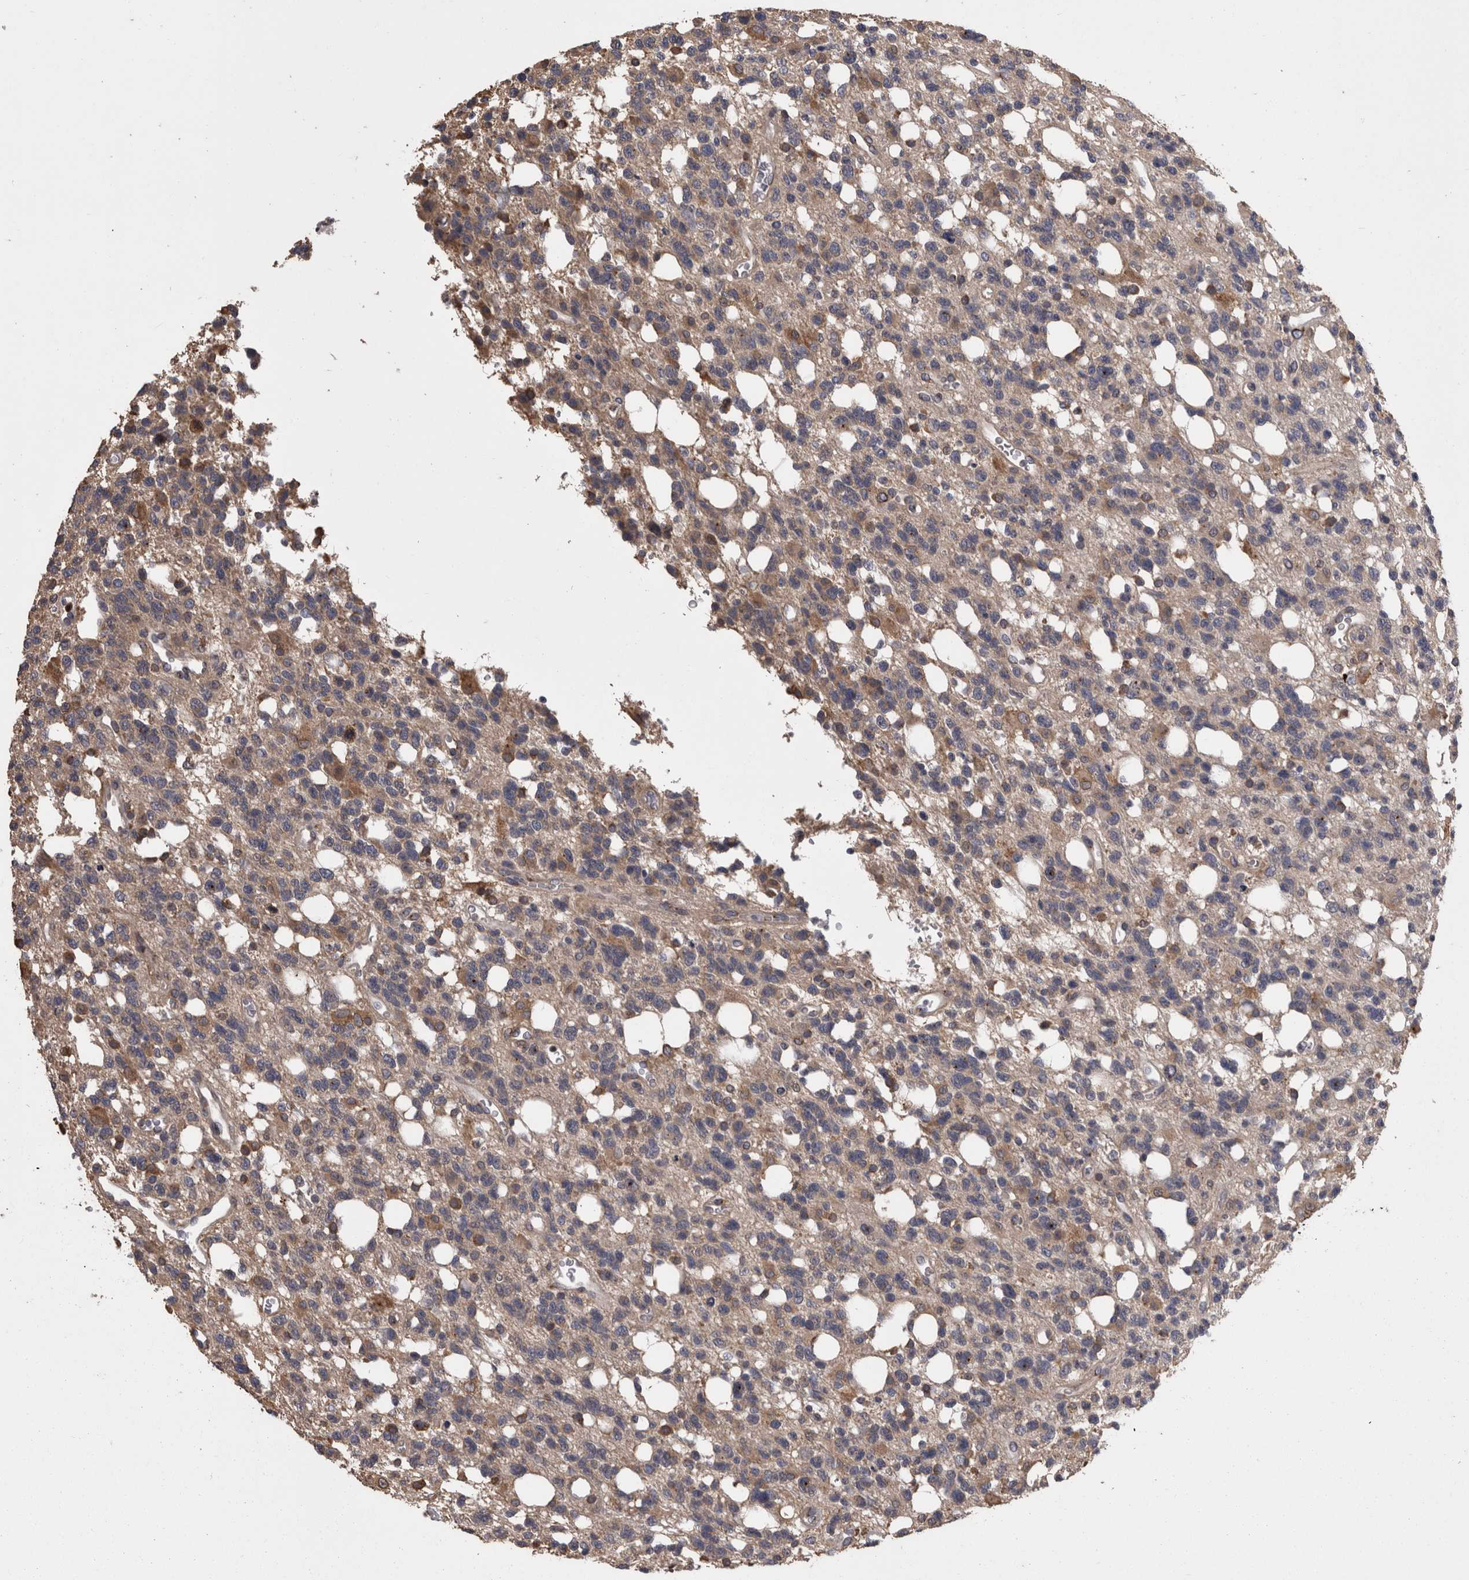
{"staining": {"intensity": "weak", "quantity": "<25%", "location": "cytoplasmic/membranous"}, "tissue": "glioma", "cell_type": "Tumor cells", "image_type": "cancer", "snomed": [{"axis": "morphology", "description": "Glioma, malignant, High grade"}, {"axis": "topography", "description": "Brain"}], "caption": "Histopathology image shows no protein expression in tumor cells of glioma tissue.", "gene": "PCM1", "patient": {"sex": "female", "age": 62}}